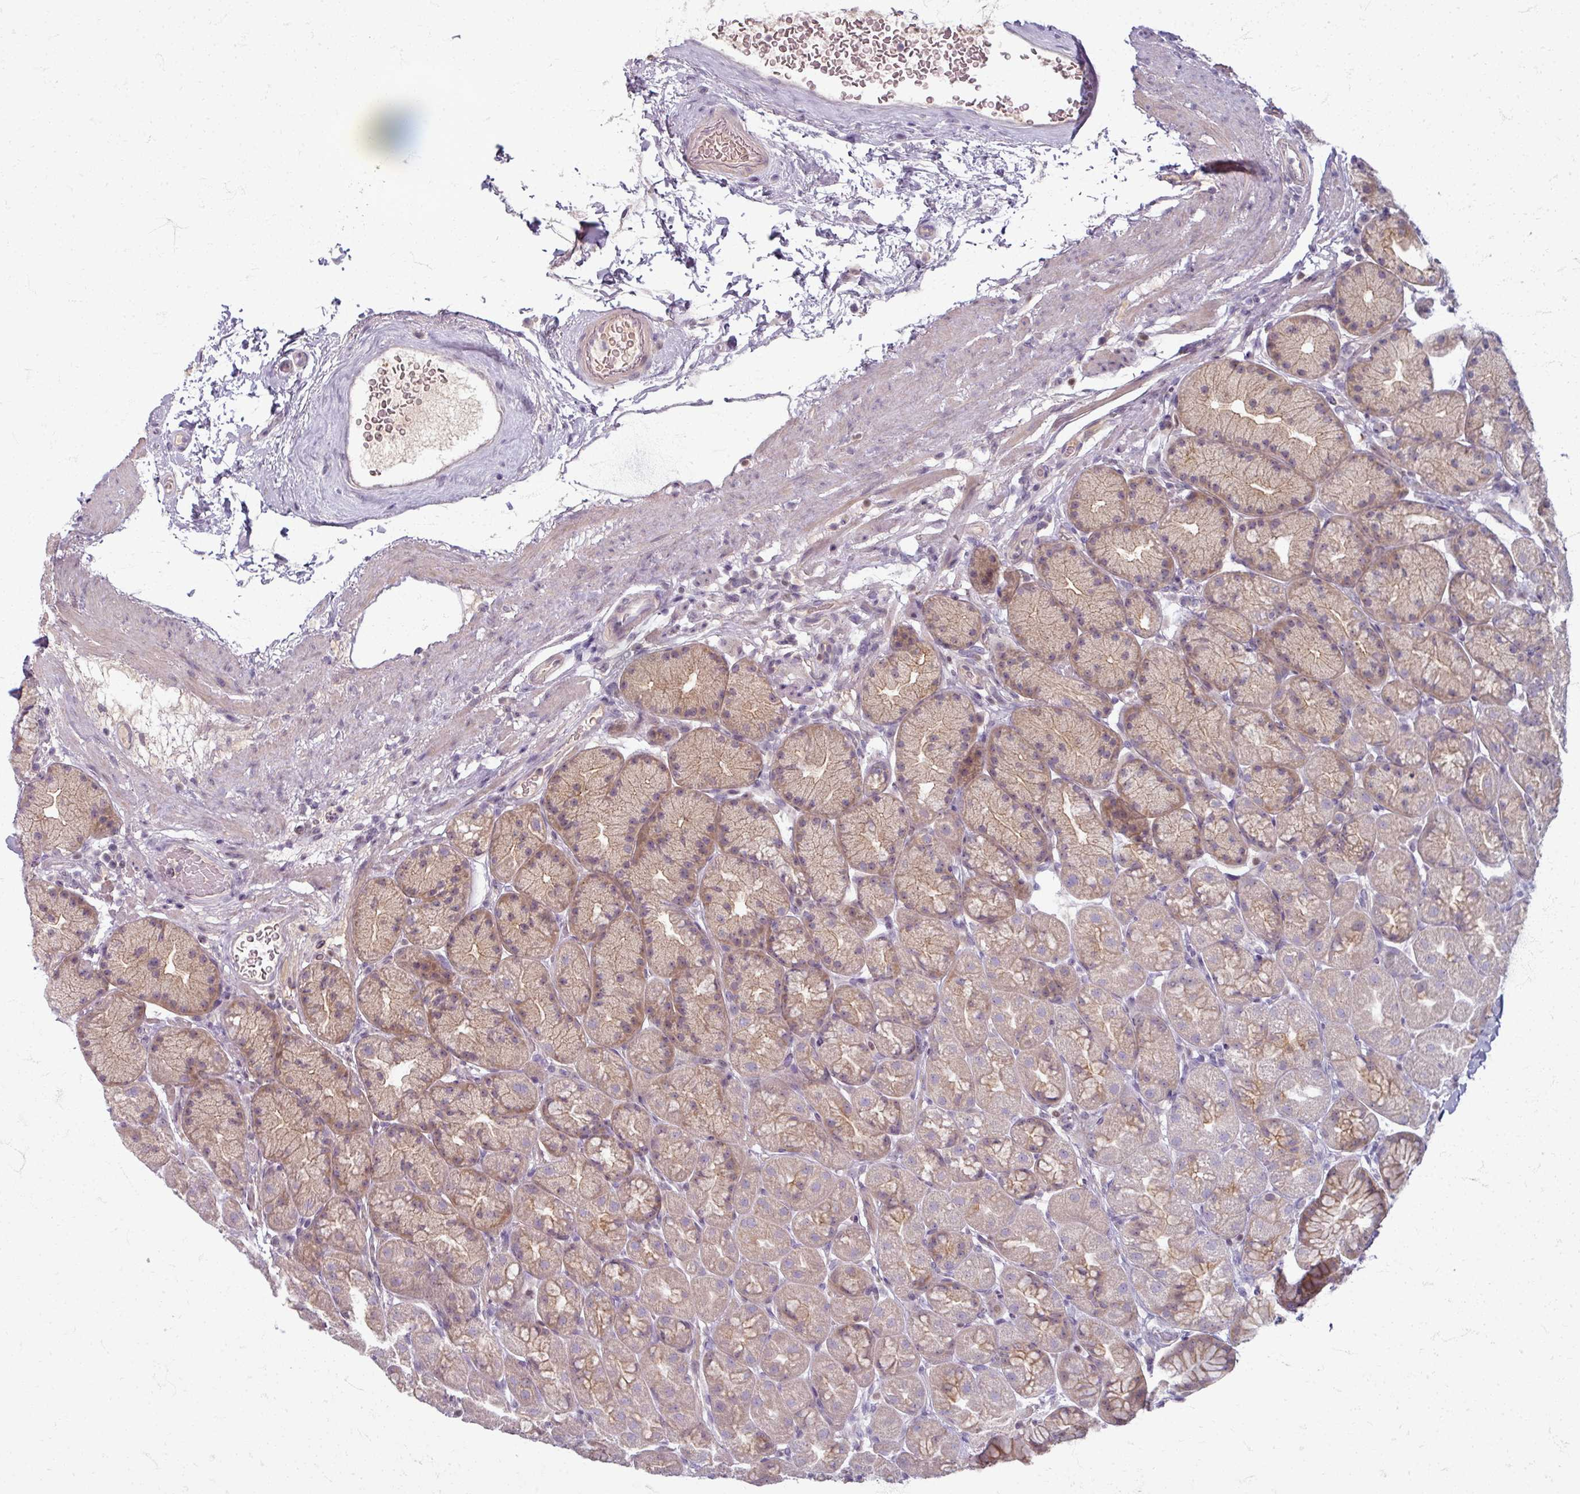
{"staining": {"intensity": "moderate", "quantity": "25%-75%", "location": "cytoplasmic/membranous"}, "tissue": "stomach", "cell_type": "Glandular cells", "image_type": "normal", "snomed": [{"axis": "morphology", "description": "Normal tissue, NOS"}, {"axis": "topography", "description": "Stomach, lower"}], "caption": "A medium amount of moderate cytoplasmic/membranous positivity is appreciated in about 25%-75% of glandular cells in unremarkable stomach.", "gene": "TTLL7", "patient": {"sex": "male", "age": 67}}